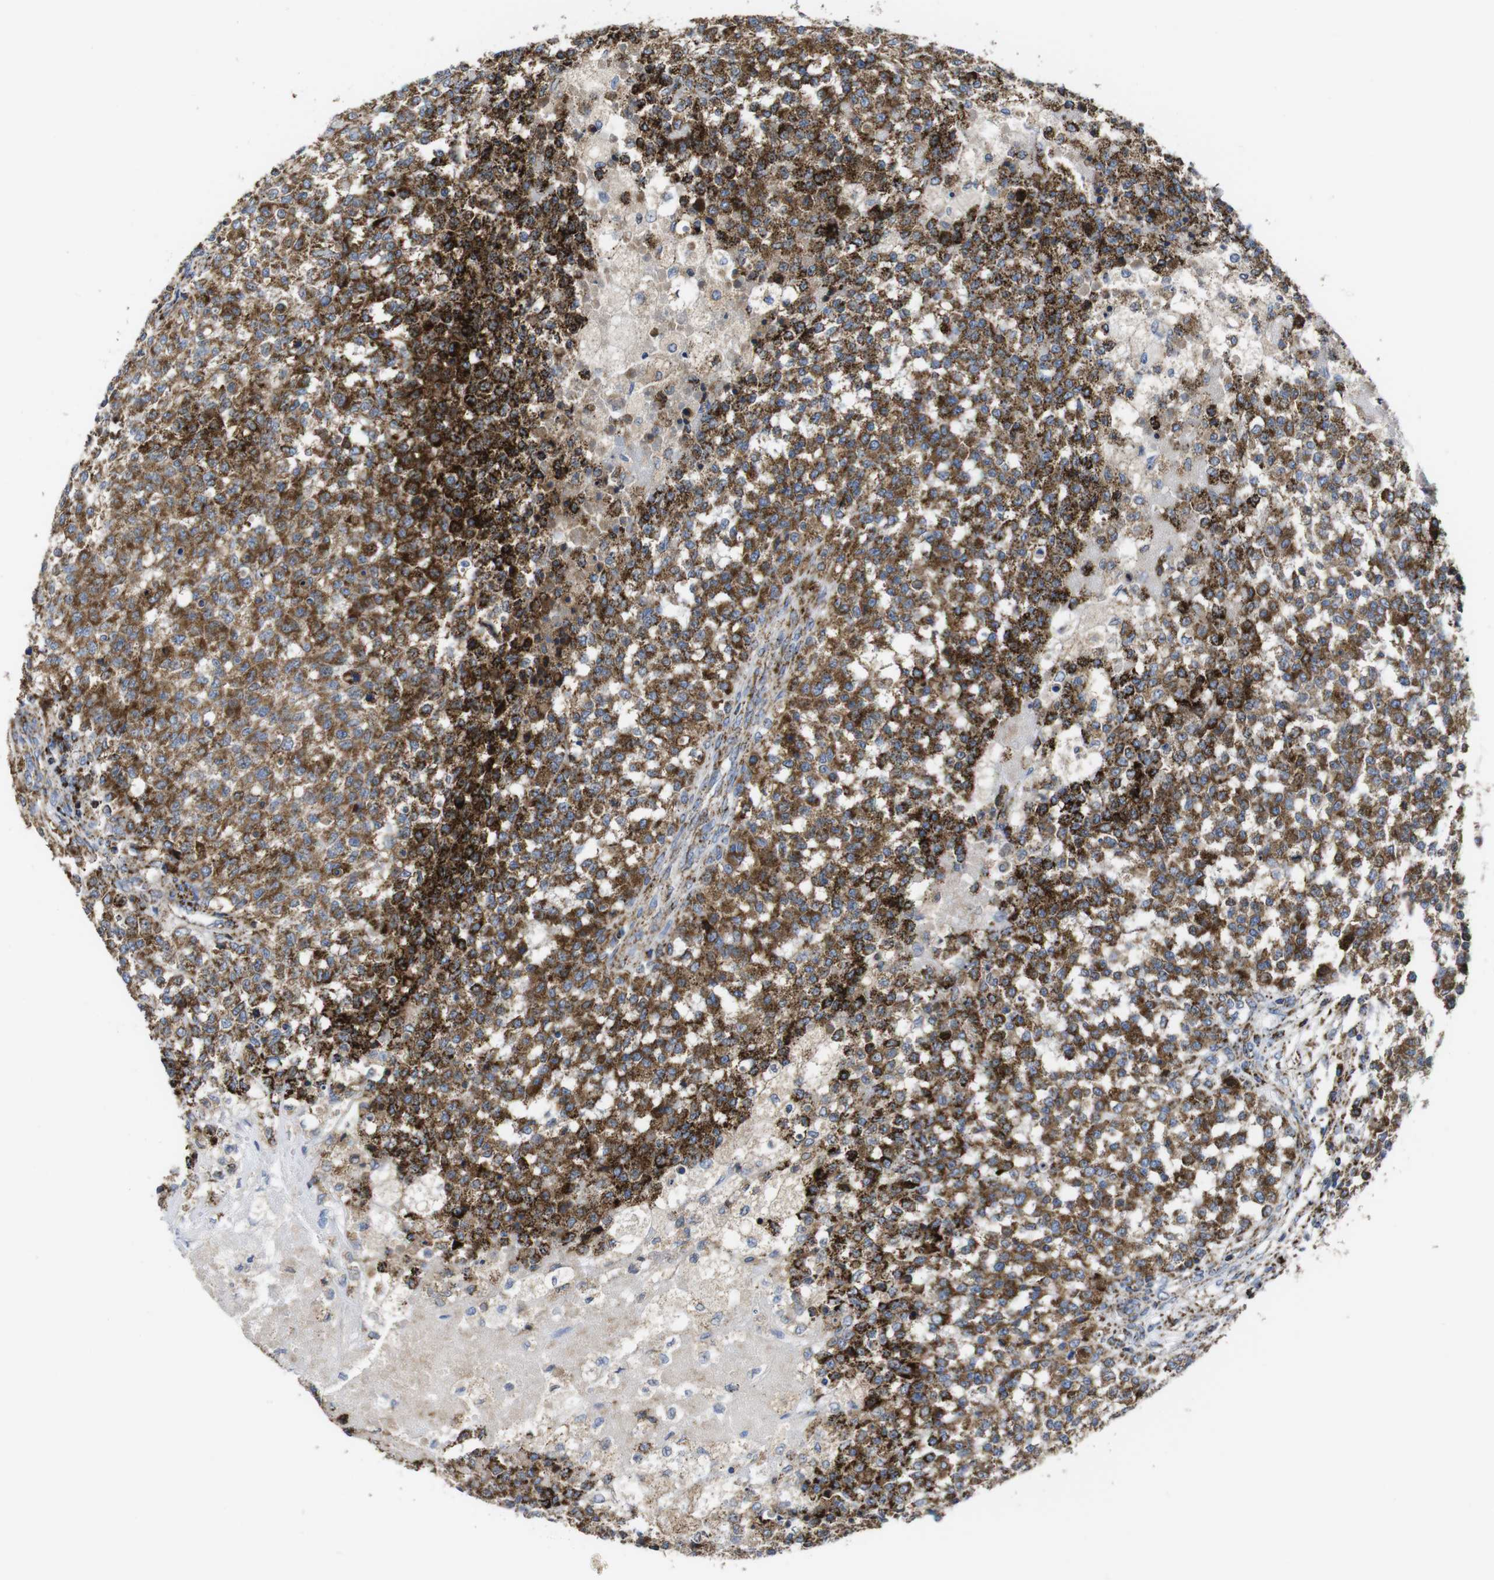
{"staining": {"intensity": "strong", "quantity": ">75%", "location": "cytoplasmic/membranous"}, "tissue": "testis cancer", "cell_type": "Tumor cells", "image_type": "cancer", "snomed": [{"axis": "morphology", "description": "Seminoma, NOS"}, {"axis": "topography", "description": "Testis"}], "caption": "Seminoma (testis) was stained to show a protein in brown. There is high levels of strong cytoplasmic/membranous positivity in about >75% of tumor cells. The staining is performed using DAB brown chromogen to label protein expression. The nuclei are counter-stained blue using hematoxylin.", "gene": "TMEM192", "patient": {"sex": "male", "age": 59}}